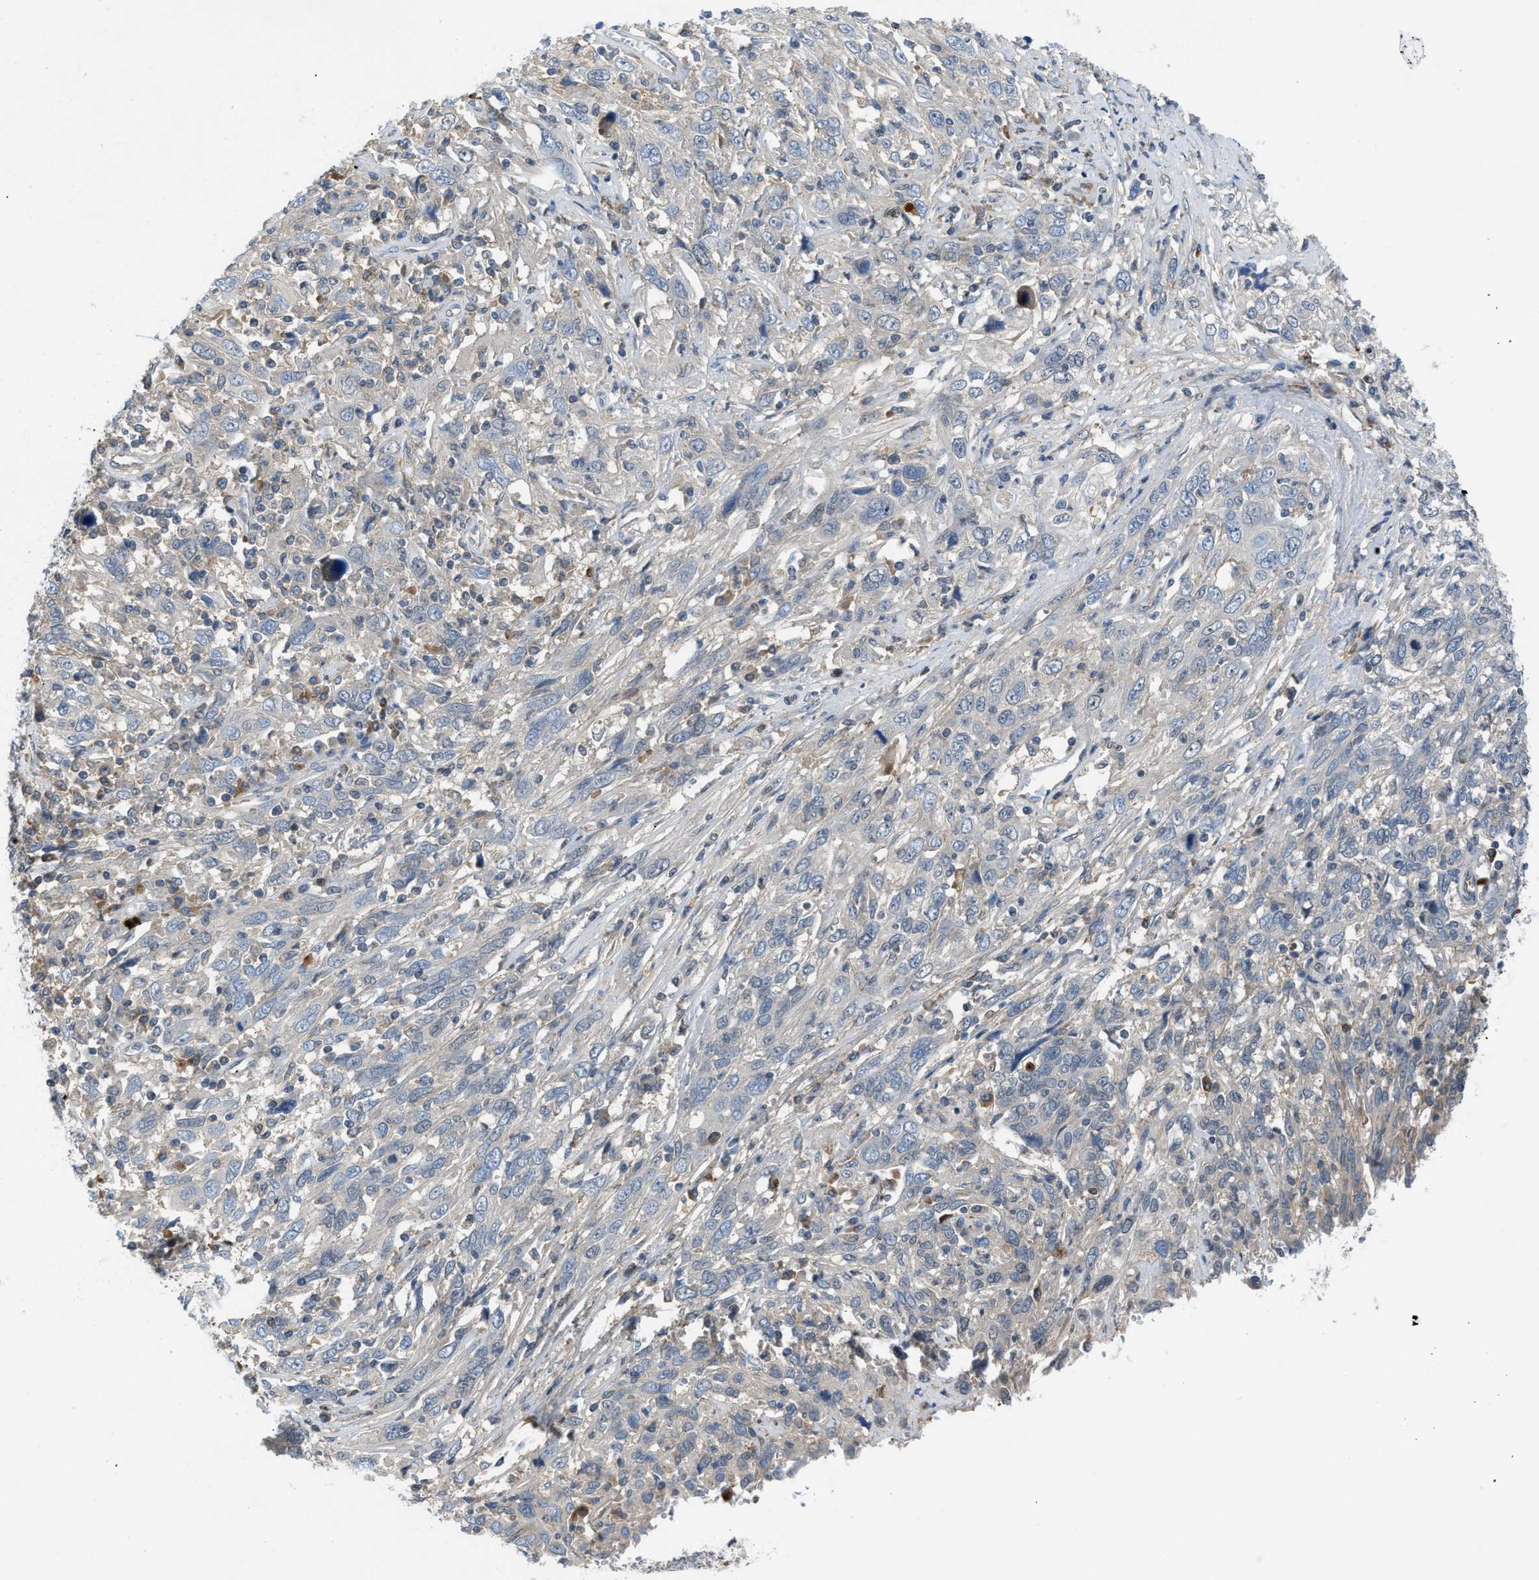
{"staining": {"intensity": "negative", "quantity": "none", "location": "none"}, "tissue": "cervical cancer", "cell_type": "Tumor cells", "image_type": "cancer", "snomed": [{"axis": "morphology", "description": "Squamous cell carcinoma, NOS"}, {"axis": "topography", "description": "Cervix"}], "caption": "Cervical cancer stained for a protein using immunohistochemistry (IHC) reveals no positivity tumor cells.", "gene": "ZNF251", "patient": {"sex": "female", "age": 46}}